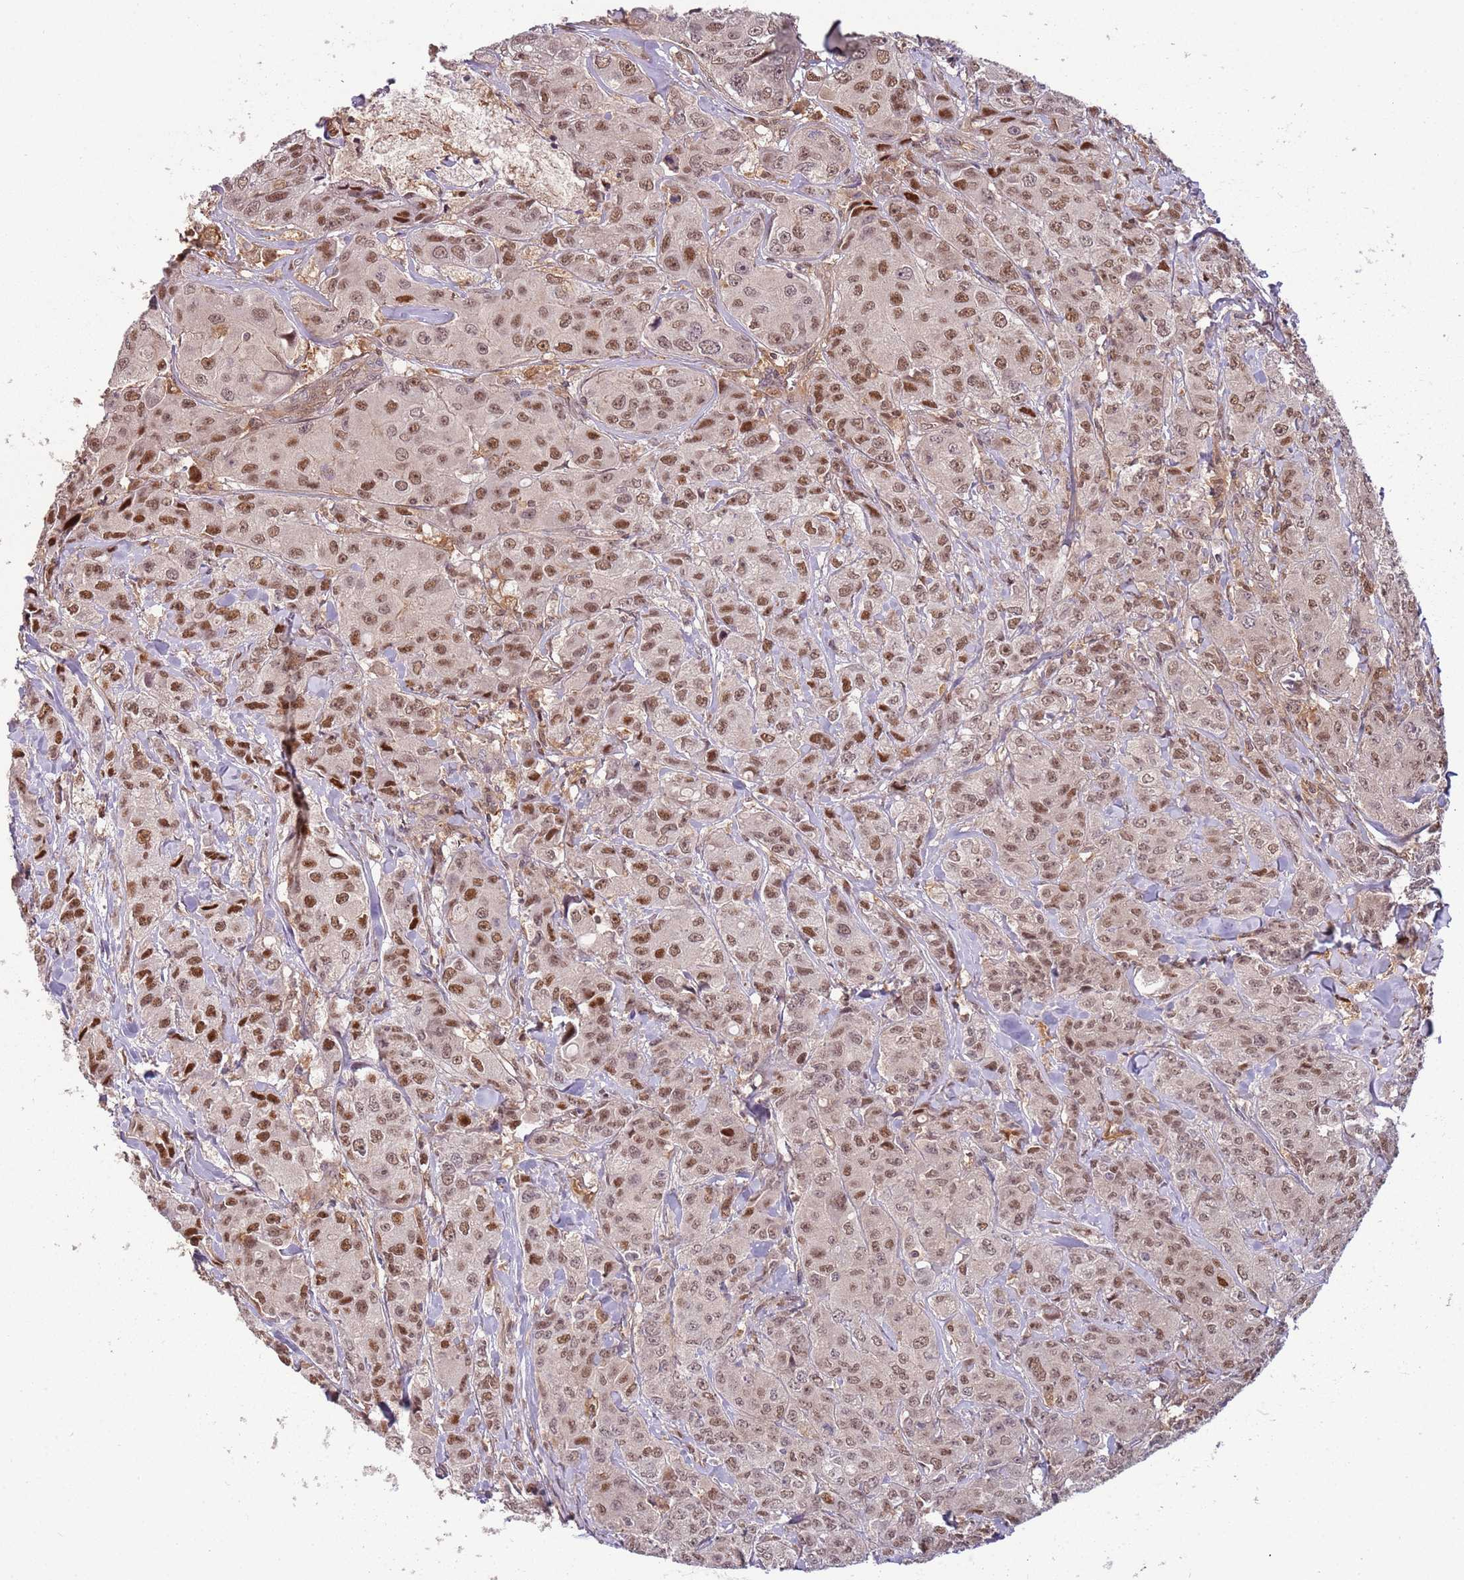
{"staining": {"intensity": "moderate", "quantity": ">75%", "location": "nuclear"}, "tissue": "breast cancer", "cell_type": "Tumor cells", "image_type": "cancer", "snomed": [{"axis": "morphology", "description": "Duct carcinoma"}, {"axis": "topography", "description": "Breast"}], "caption": "Immunohistochemistry (IHC) histopathology image of breast intraductal carcinoma stained for a protein (brown), which exhibits medium levels of moderate nuclear staining in approximately >75% of tumor cells.", "gene": "GSTO2", "patient": {"sex": "female", "age": 43}}